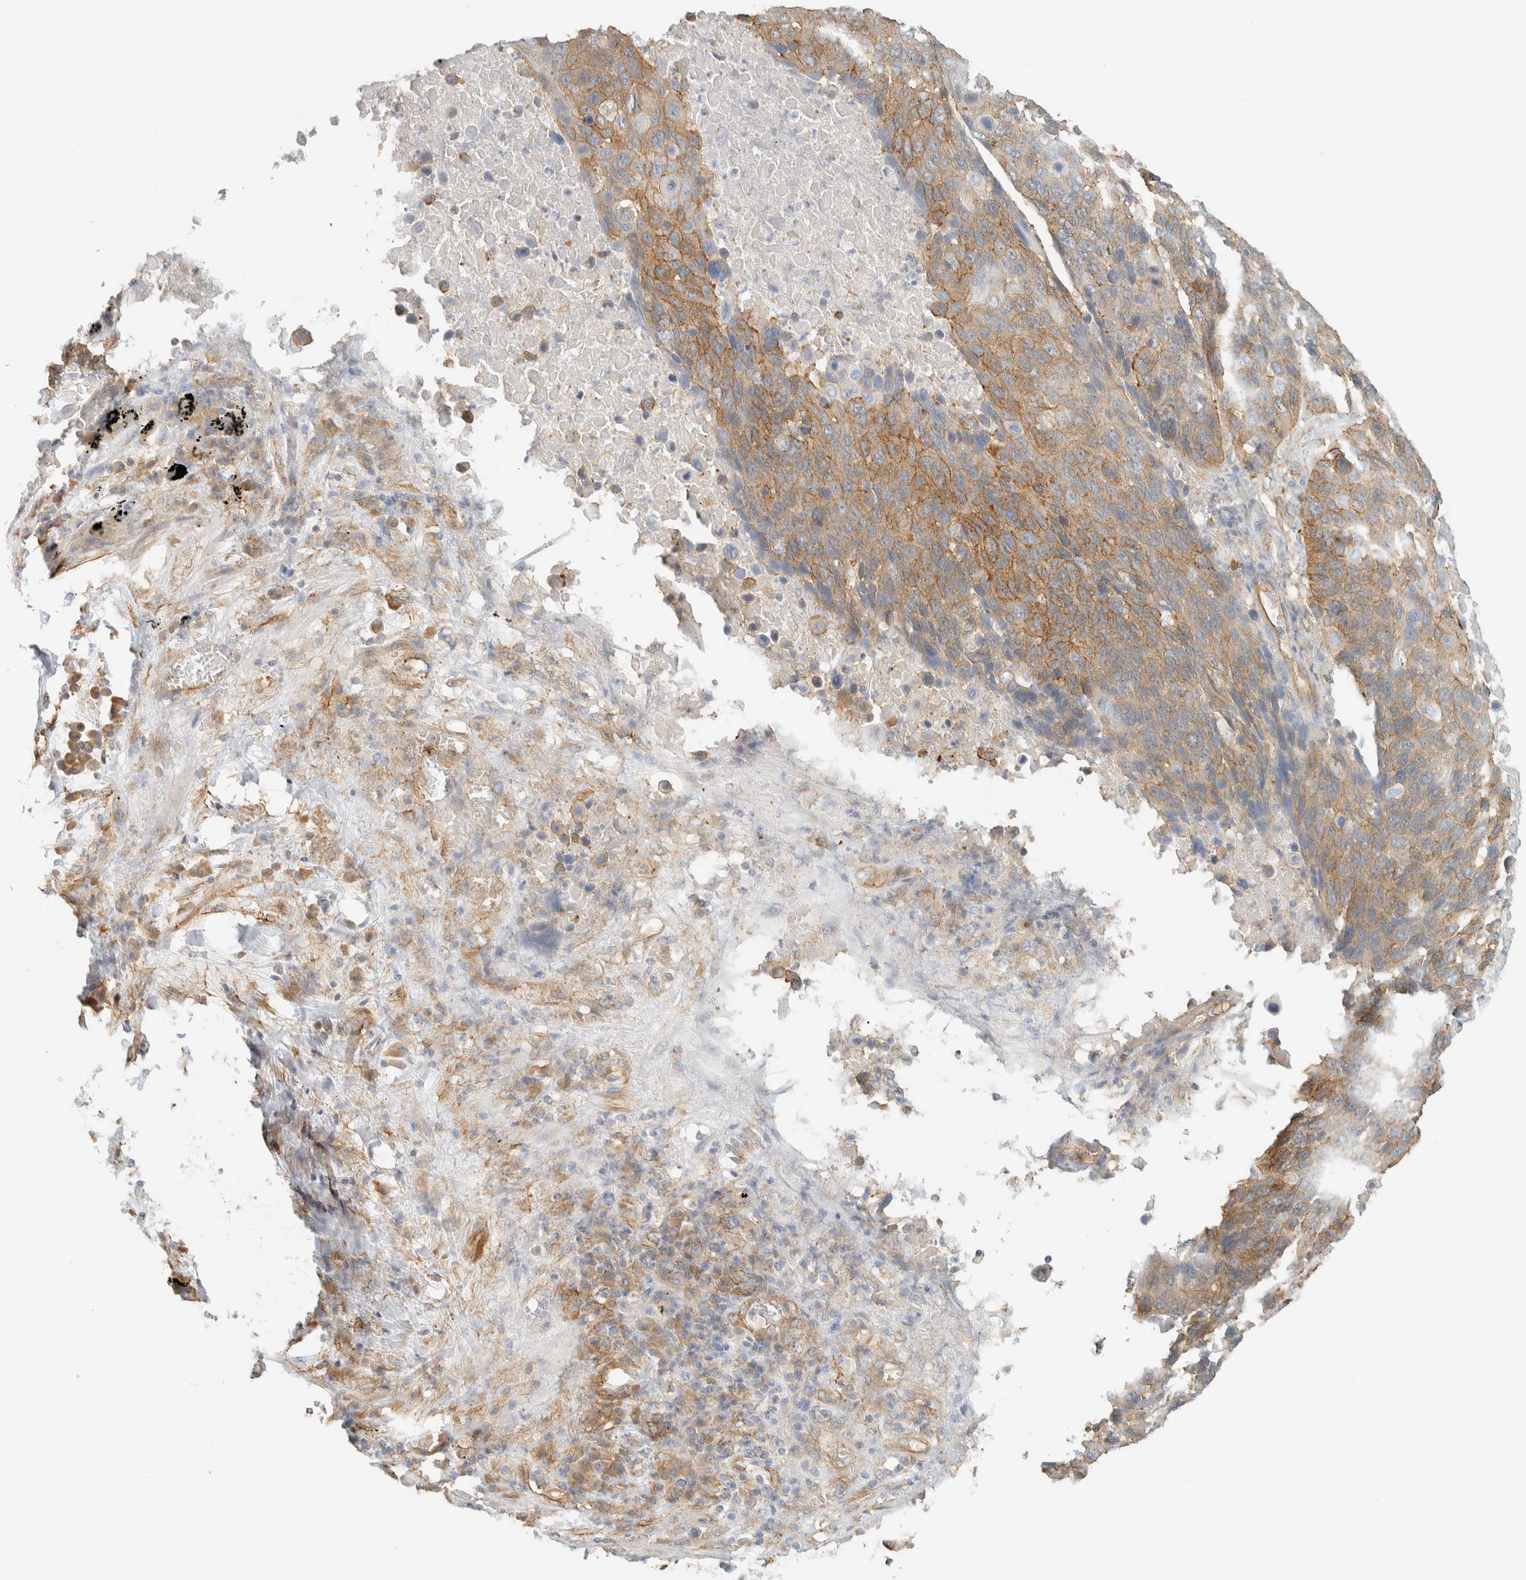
{"staining": {"intensity": "moderate", "quantity": ">75%", "location": "cytoplasmic/membranous"}, "tissue": "lung cancer", "cell_type": "Tumor cells", "image_type": "cancer", "snomed": [{"axis": "morphology", "description": "Squamous cell carcinoma, NOS"}, {"axis": "topography", "description": "Lung"}], "caption": "Protein analysis of lung squamous cell carcinoma tissue displays moderate cytoplasmic/membranous staining in about >75% of tumor cells. (IHC, brightfield microscopy, high magnification).", "gene": "LIMA1", "patient": {"sex": "male", "age": 66}}